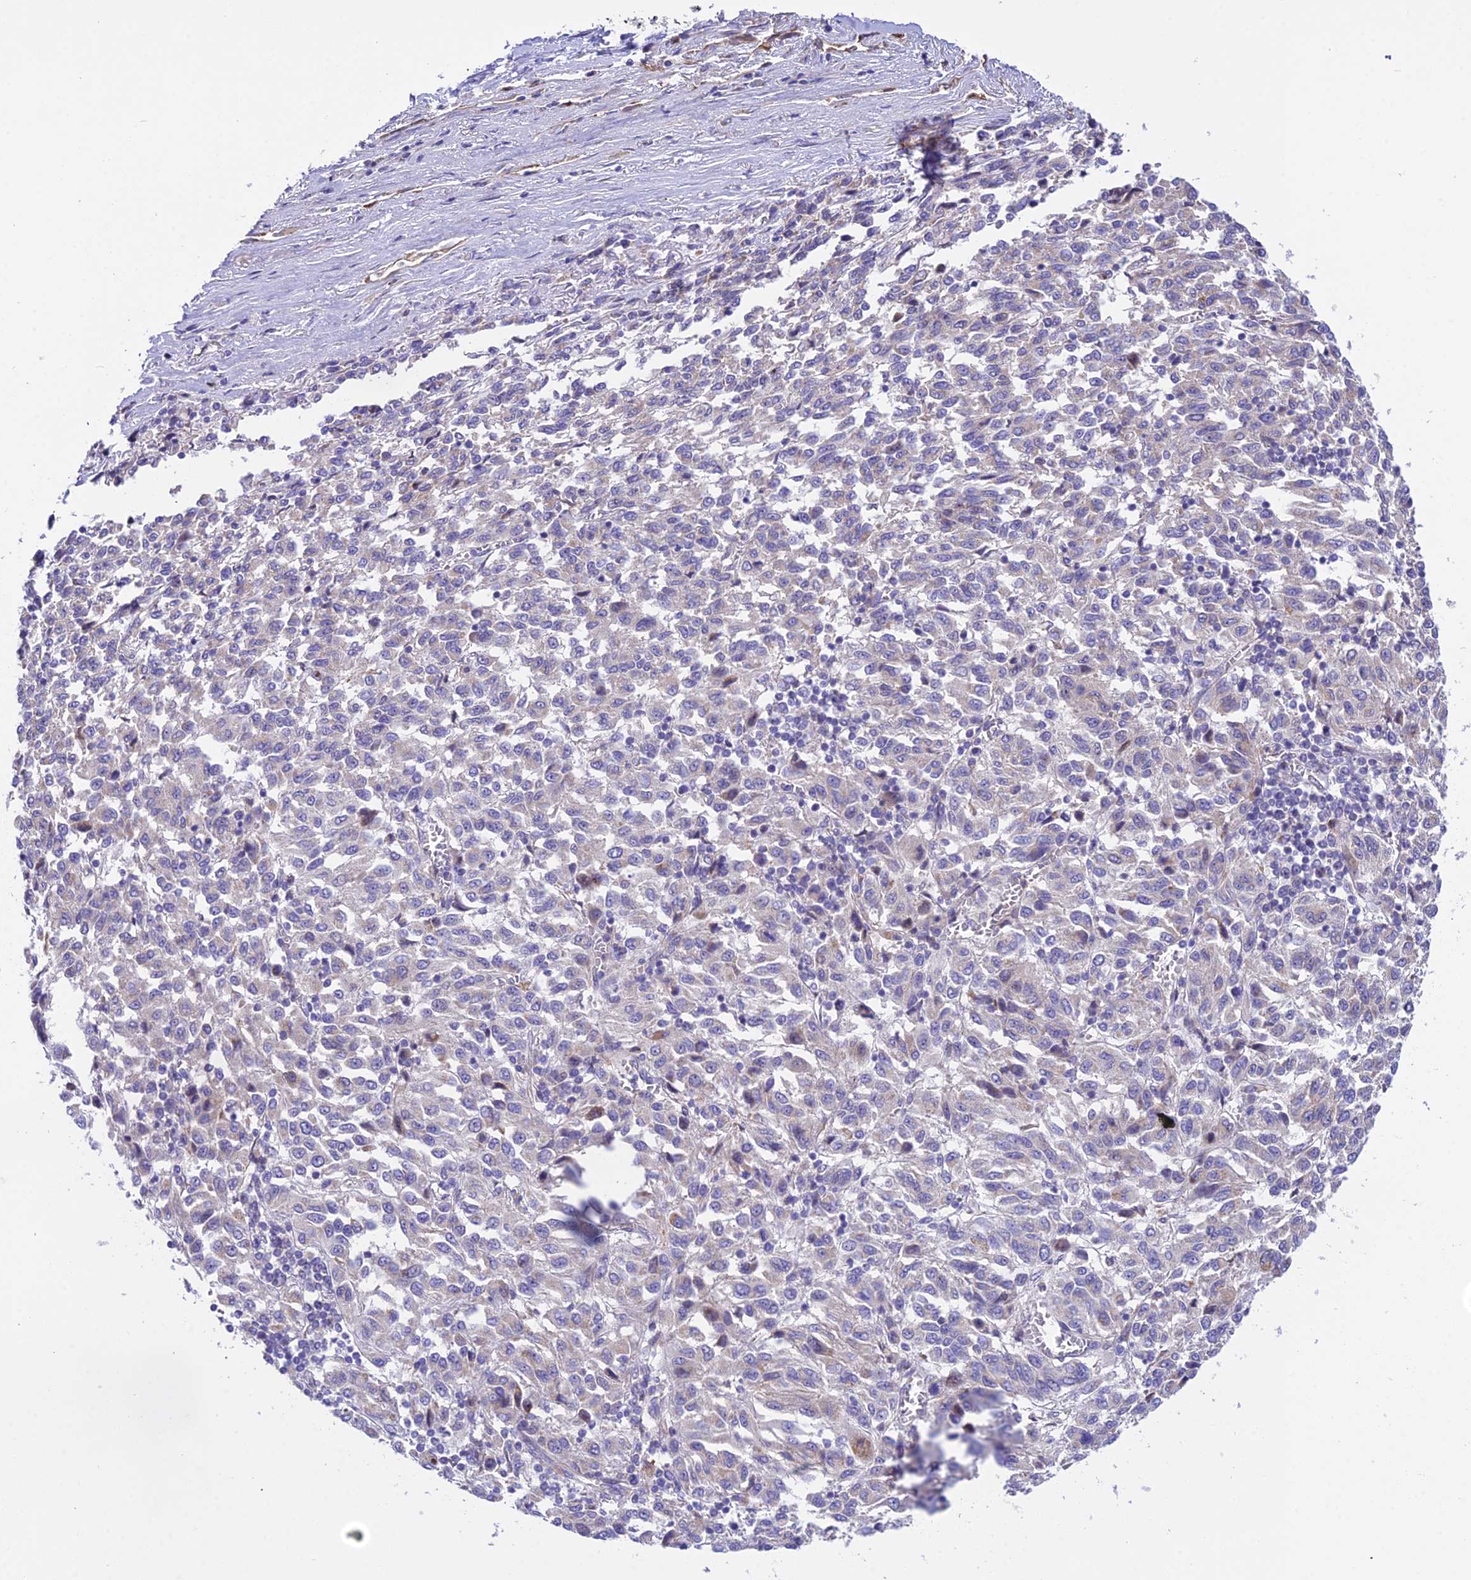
{"staining": {"intensity": "weak", "quantity": "<25%", "location": "cytoplasmic/membranous"}, "tissue": "melanoma", "cell_type": "Tumor cells", "image_type": "cancer", "snomed": [{"axis": "morphology", "description": "Malignant melanoma, Metastatic site"}, {"axis": "topography", "description": "Lung"}], "caption": "IHC of melanoma reveals no expression in tumor cells.", "gene": "TRIM43B", "patient": {"sex": "male", "age": 64}}